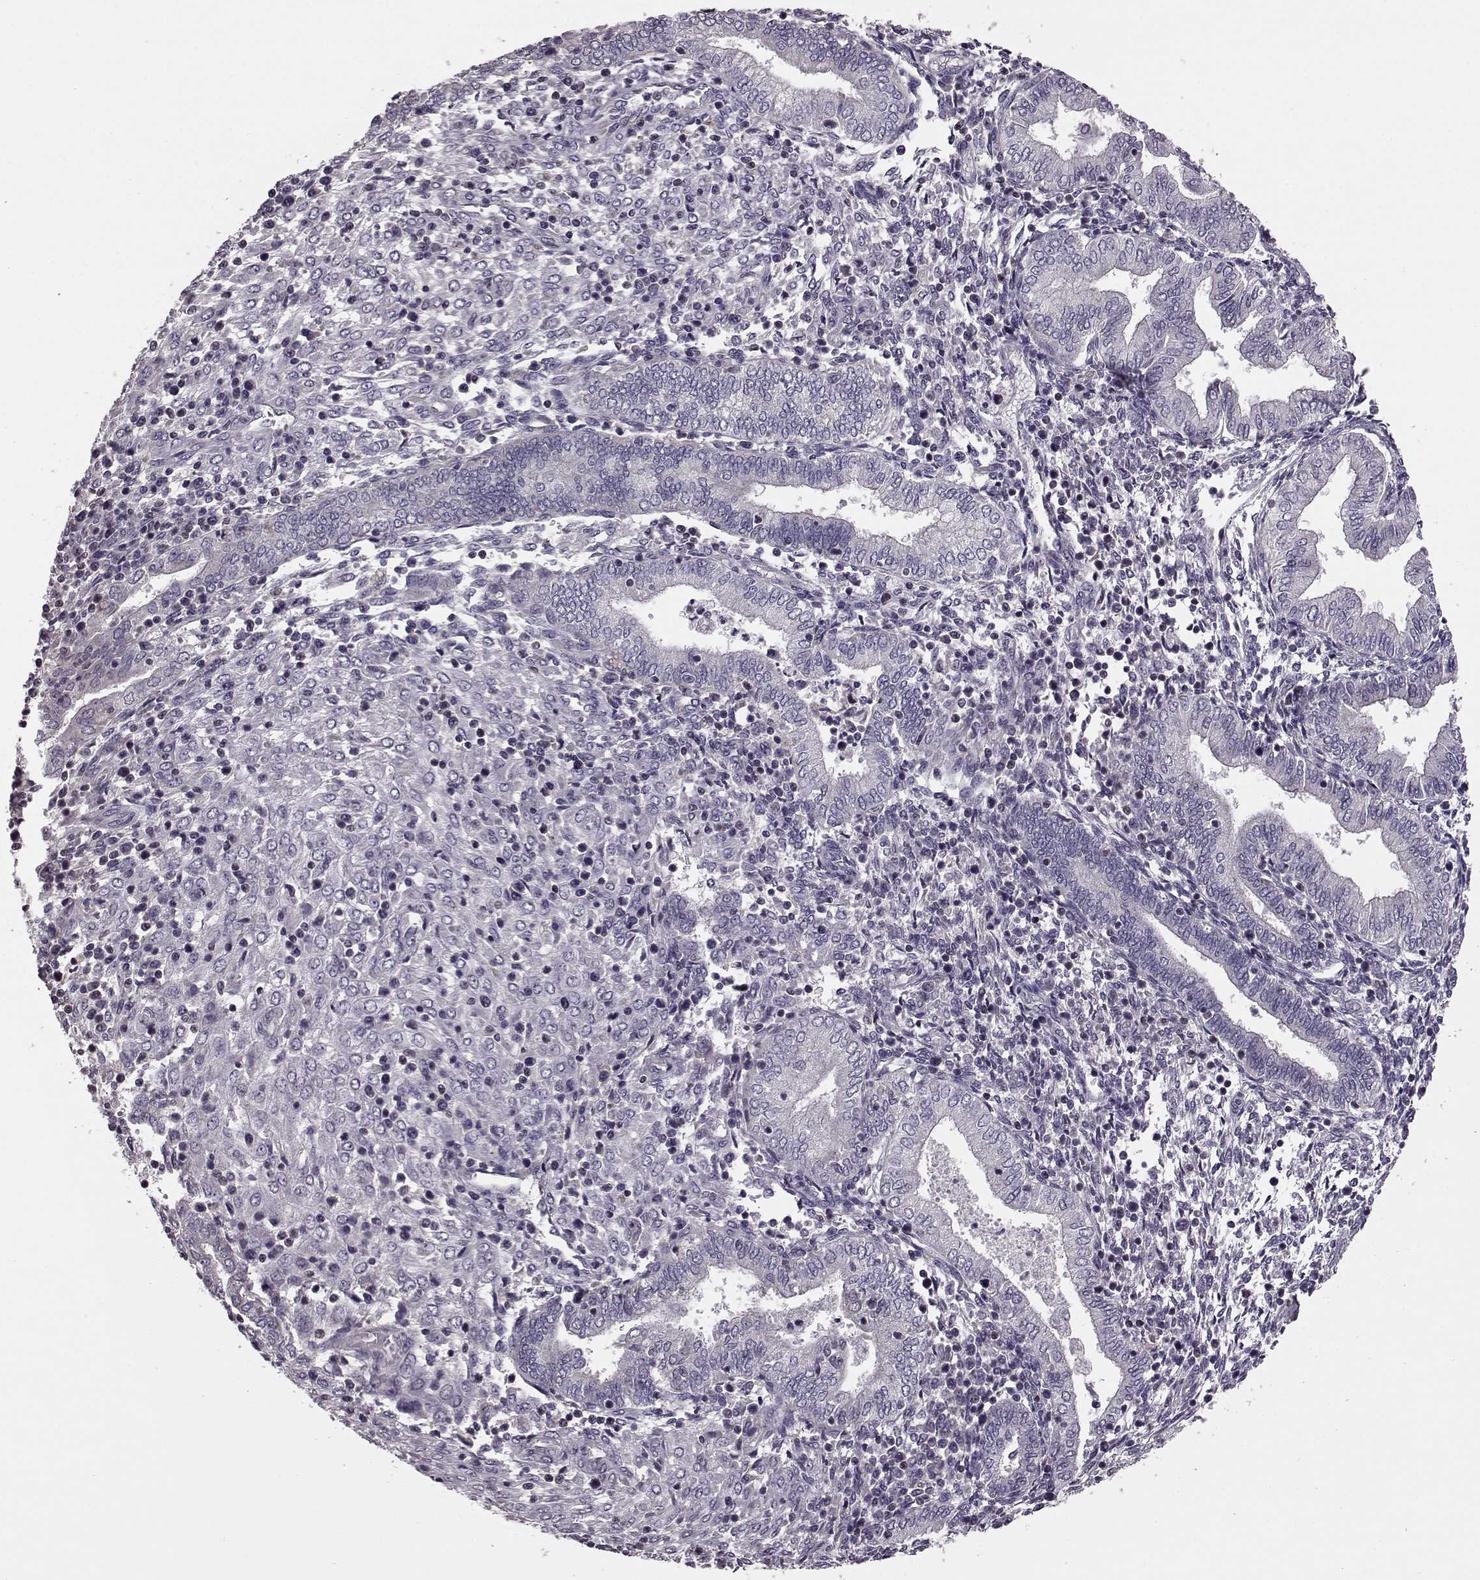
{"staining": {"intensity": "negative", "quantity": "none", "location": "none"}, "tissue": "endometrium", "cell_type": "Cells in endometrial stroma", "image_type": "normal", "snomed": [{"axis": "morphology", "description": "Normal tissue, NOS"}, {"axis": "topography", "description": "Endometrium"}], "caption": "A high-resolution micrograph shows immunohistochemistry (IHC) staining of normal endometrium, which exhibits no significant positivity in cells in endometrial stroma.", "gene": "CDC42SE1", "patient": {"sex": "female", "age": 42}}